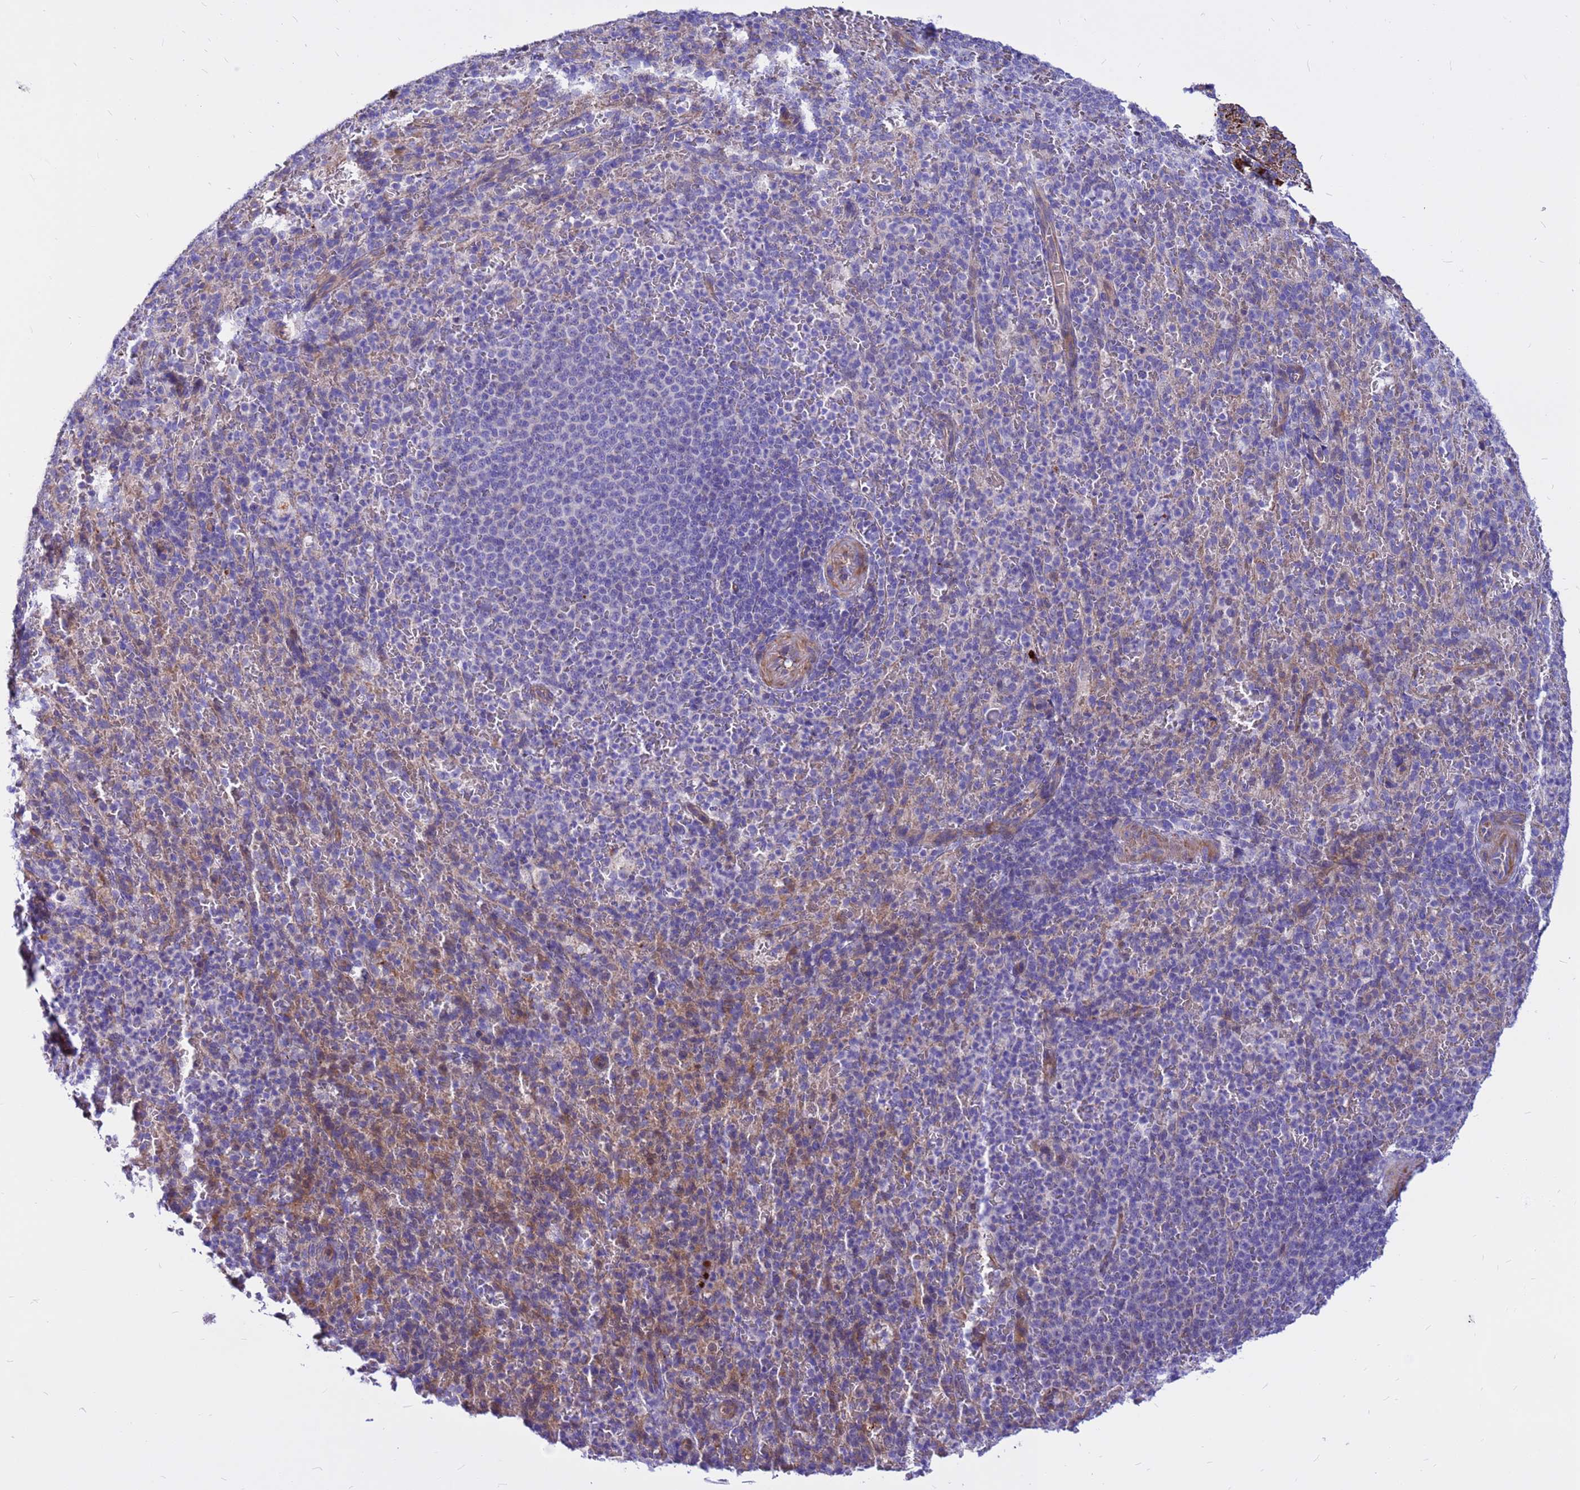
{"staining": {"intensity": "weak", "quantity": "<25%", "location": "cytoplasmic/membranous"}, "tissue": "spleen", "cell_type": "Cells in red pulp", "image_type": "normal", "snomed": [{"axis": "morphology", "description": "Normal tissue, NOS"}, {"axis": "topography", "description": "Spleen"}], "caption": "This is a photomicrograph of immunohistochemistry (IHC) staining of normal spleen, which shows no expression in cells in red pulp. (DAB immunohistochemistry (IHC) visualized using brightfield microscopy, high magnification).", "gene": "CRHBP", "patient": {"sex": "female", "age": 21}}